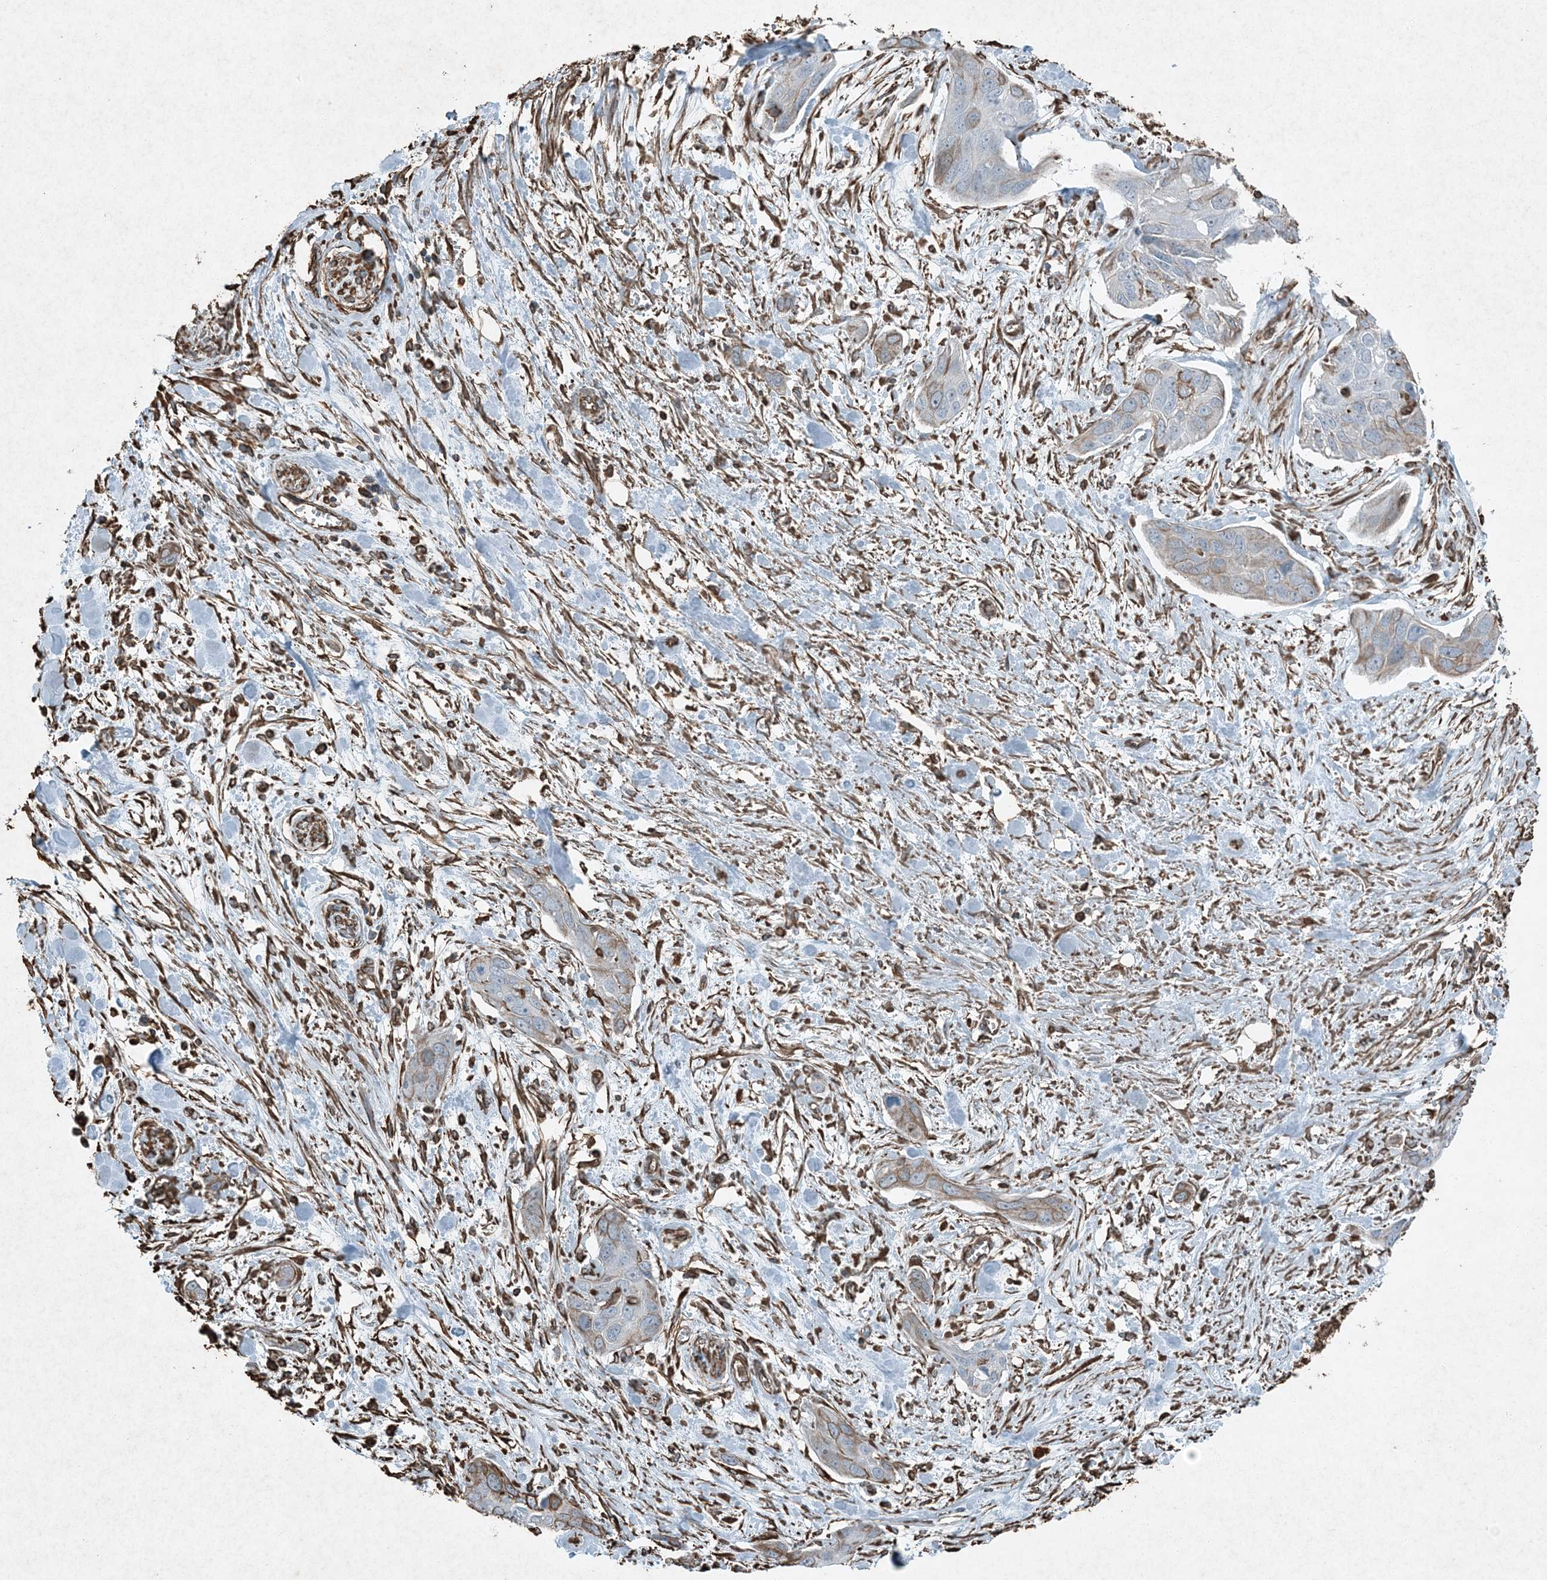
{"staining": {"intensity": "moderate", "quantity": "25%-75%", "location": "cytoplasmic/membranous"}, "tissue": "pancreatic cancer", "cell_type": "Tumor cells", "image_type": "cancer", "snomed": [{"axis": "morphology", "description": "Adenocarcinoma, NOS"}, {"axis": "topography", "description": "Pancreas"}], "caption": "Human adenocarcinoma (pancreatic) stained with a protein marker shows moderate staining in tumor cells.", "gene": "RYK", "patient": {"sex": "female", "age": 60}}